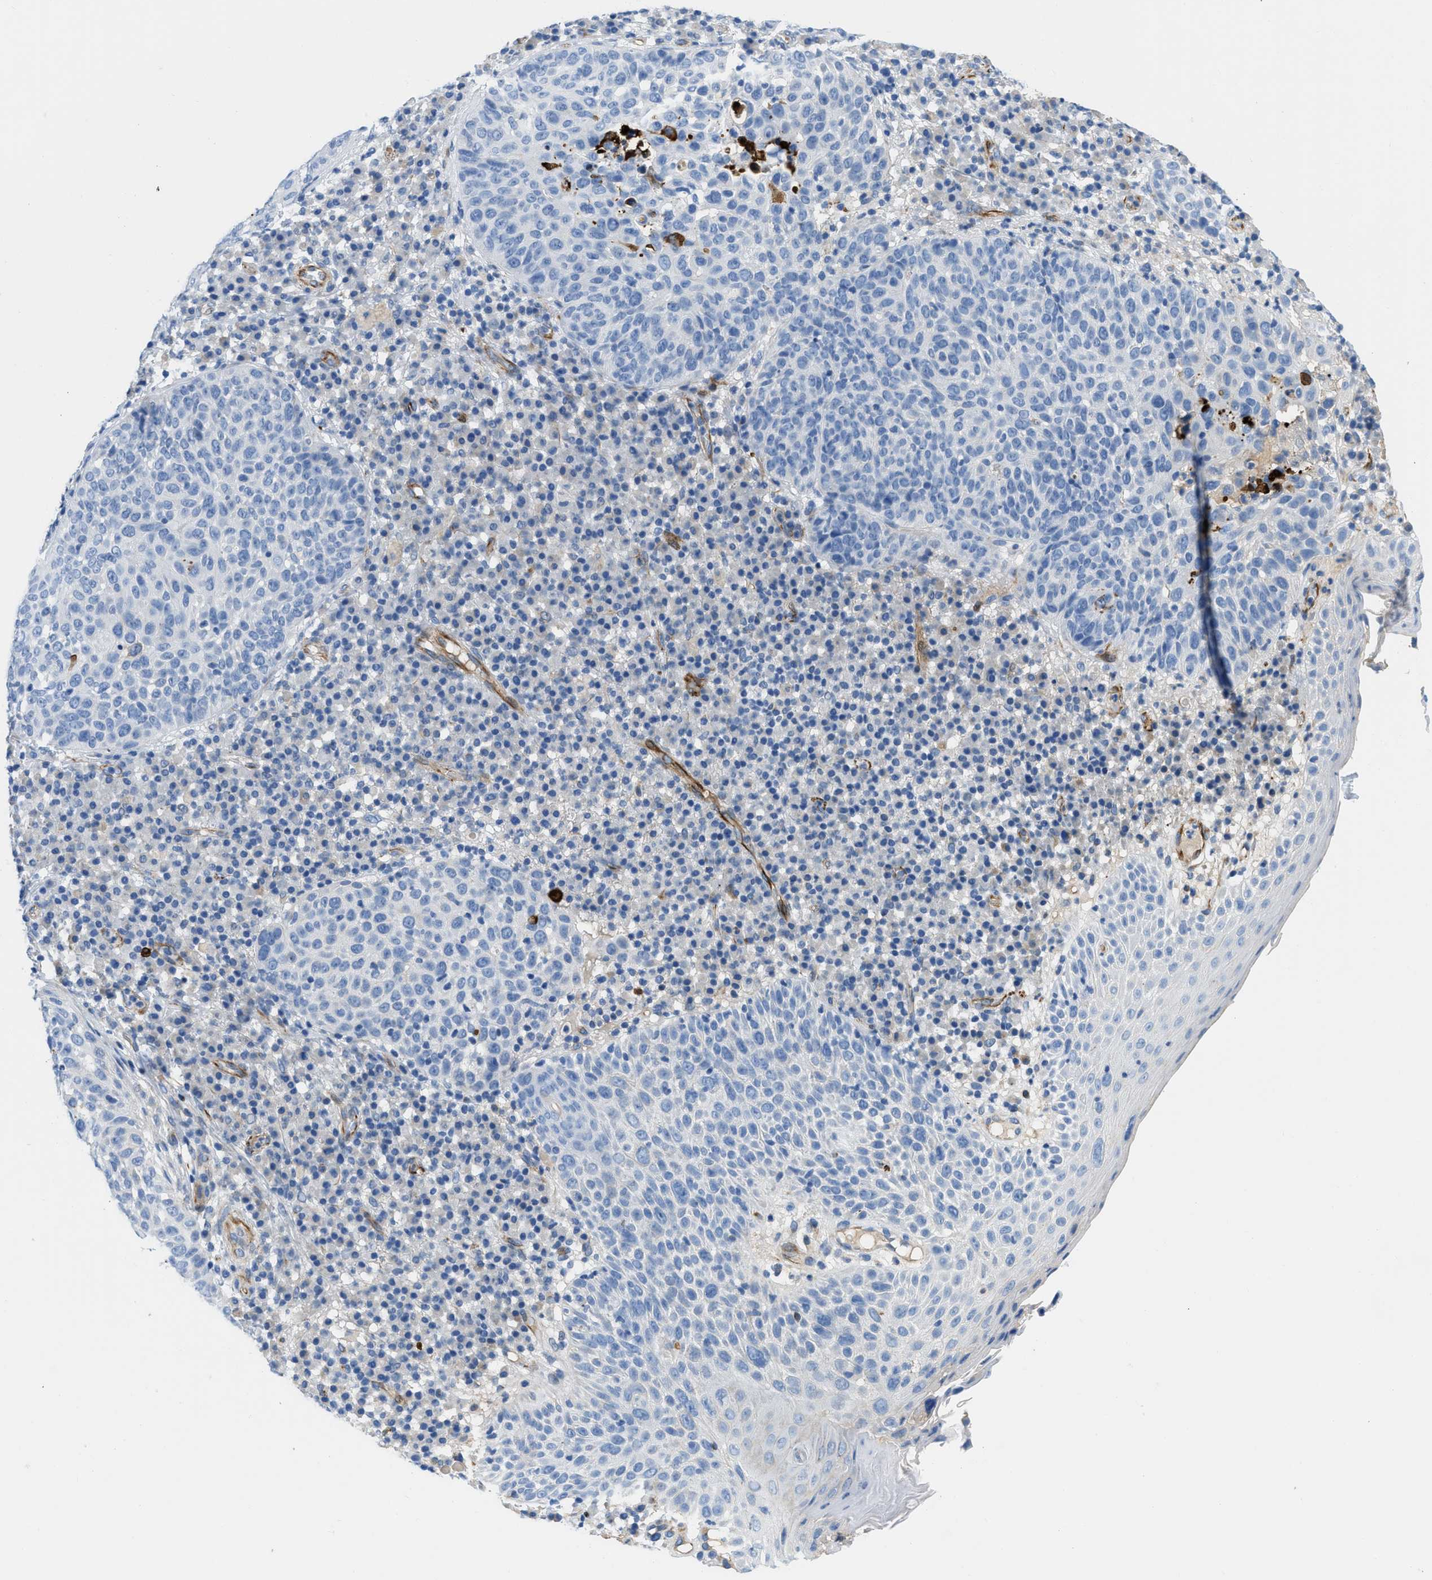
{"staining": {"intensity": "negative", "quantity": "none", "location": "none"}, "tissue": "skin cancer", "cell_type": "Tumor cells", "image_type": "cancer", "snomed": [{"axis": "morphology", "description": "Squamous cell carcinoma in situ, NOS"}, {"axis": "morphology", "description": "Squamous cell carcinoma, NOS"}, {"axis": "topography", "description": "Skin"}], "caption": "Skin cancer was stained to show a protein in brown. There is no significant expression in tumor cells.", "gene": "XCR1", "patient": {"sex": "male", "age": 93}}